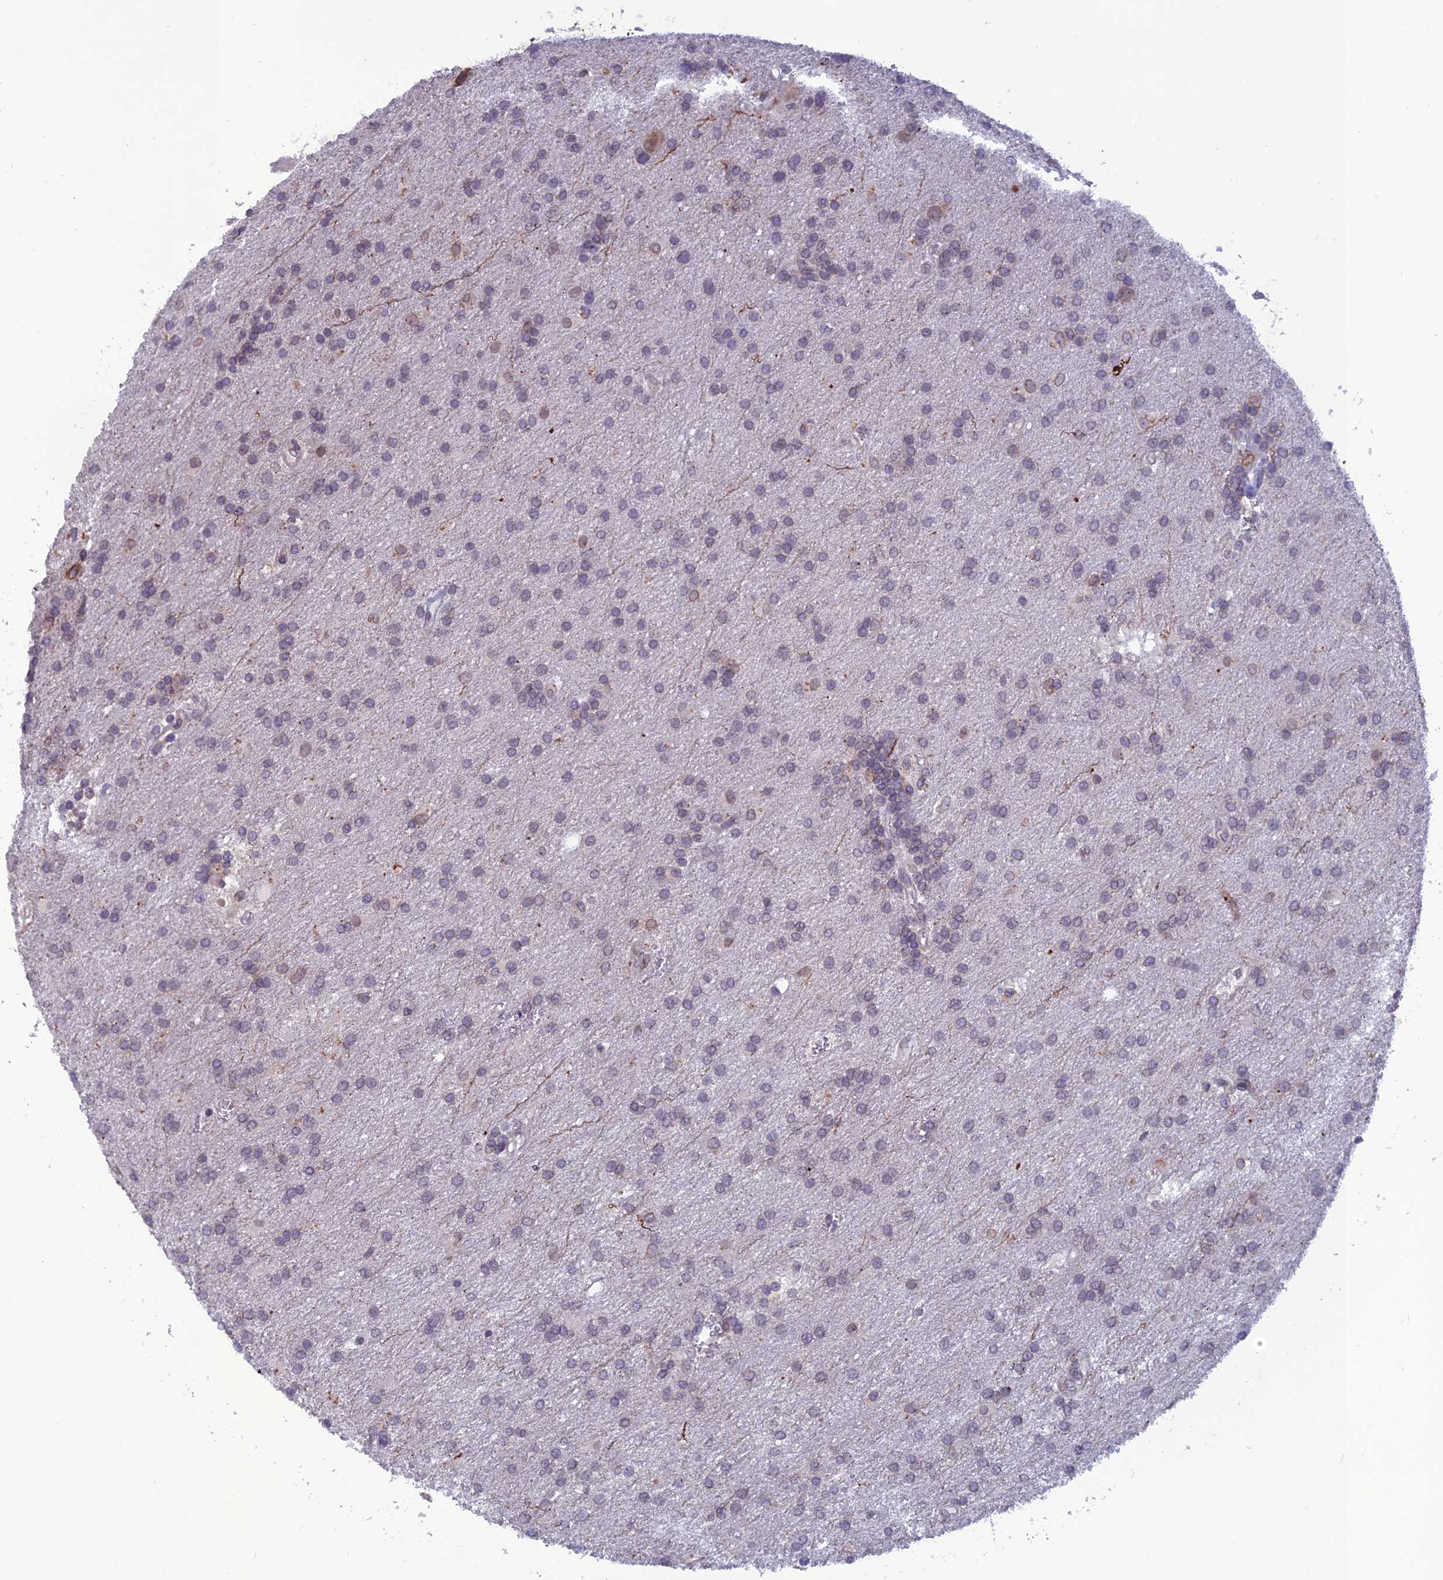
{"staining": {"intensity": "weak", "quantity": "<25%", "location": "nuclear"}, "tissue": "glioma", "cell_type": "Tumor cells", "image_type": "cancer", "snomed": [{"axis": "morphology", "description": "Glioma, malignant, Low grade"}, {"axis": "topography", "description": "Brain"}], "caption": "There is no significant staining in tumor cells of low-grade glioma (malignant).", "gene": "WDR46", "patient": {"sex": "male", "age": 66}}